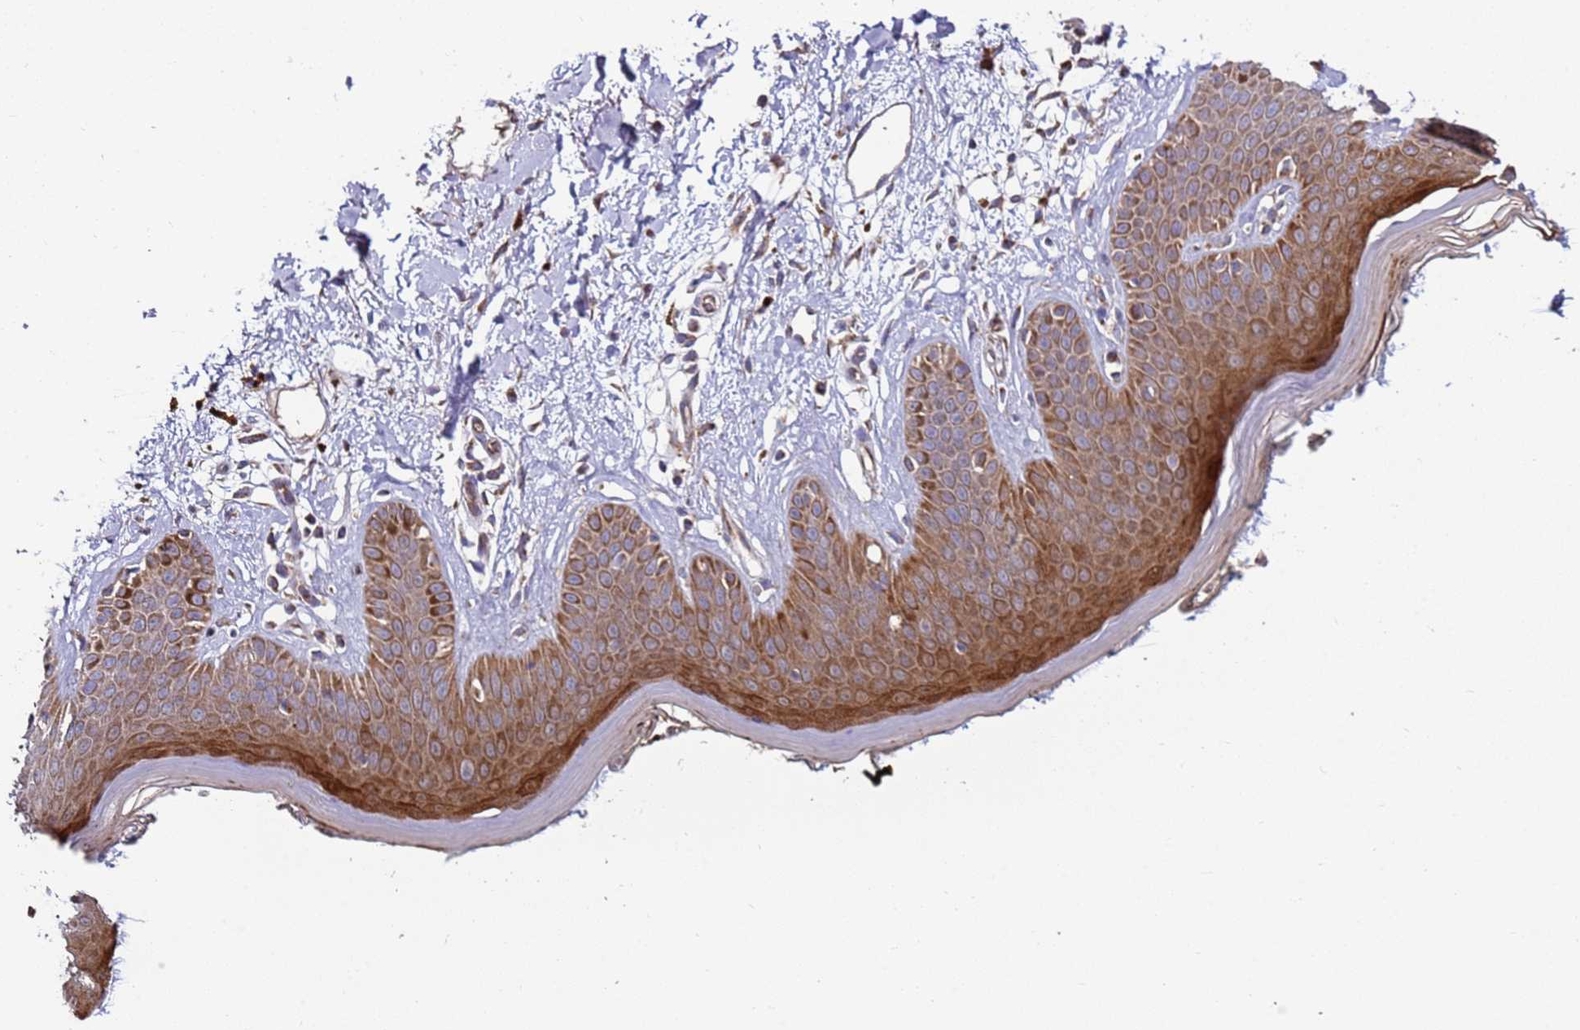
{"staining": {"intensity": "moderate", "quantity": ">75%", "location": "cytoplasmic/membranous"}, "tissue": "skin", "cell_type": "Fibroblasts", "image_type": "normal", "snomed": [{"axis": "morphology", "description": "Normal tissue, NOS"}, {"axis": "topography", "description": "Skin"}], "caption": "The immunohistochemical stain highlights moderate cytoplasmic/membranous staining in fibroblasts of normal skin.", "gene": "FBXO33", "patient": {"sex": "female", "age": 64}}